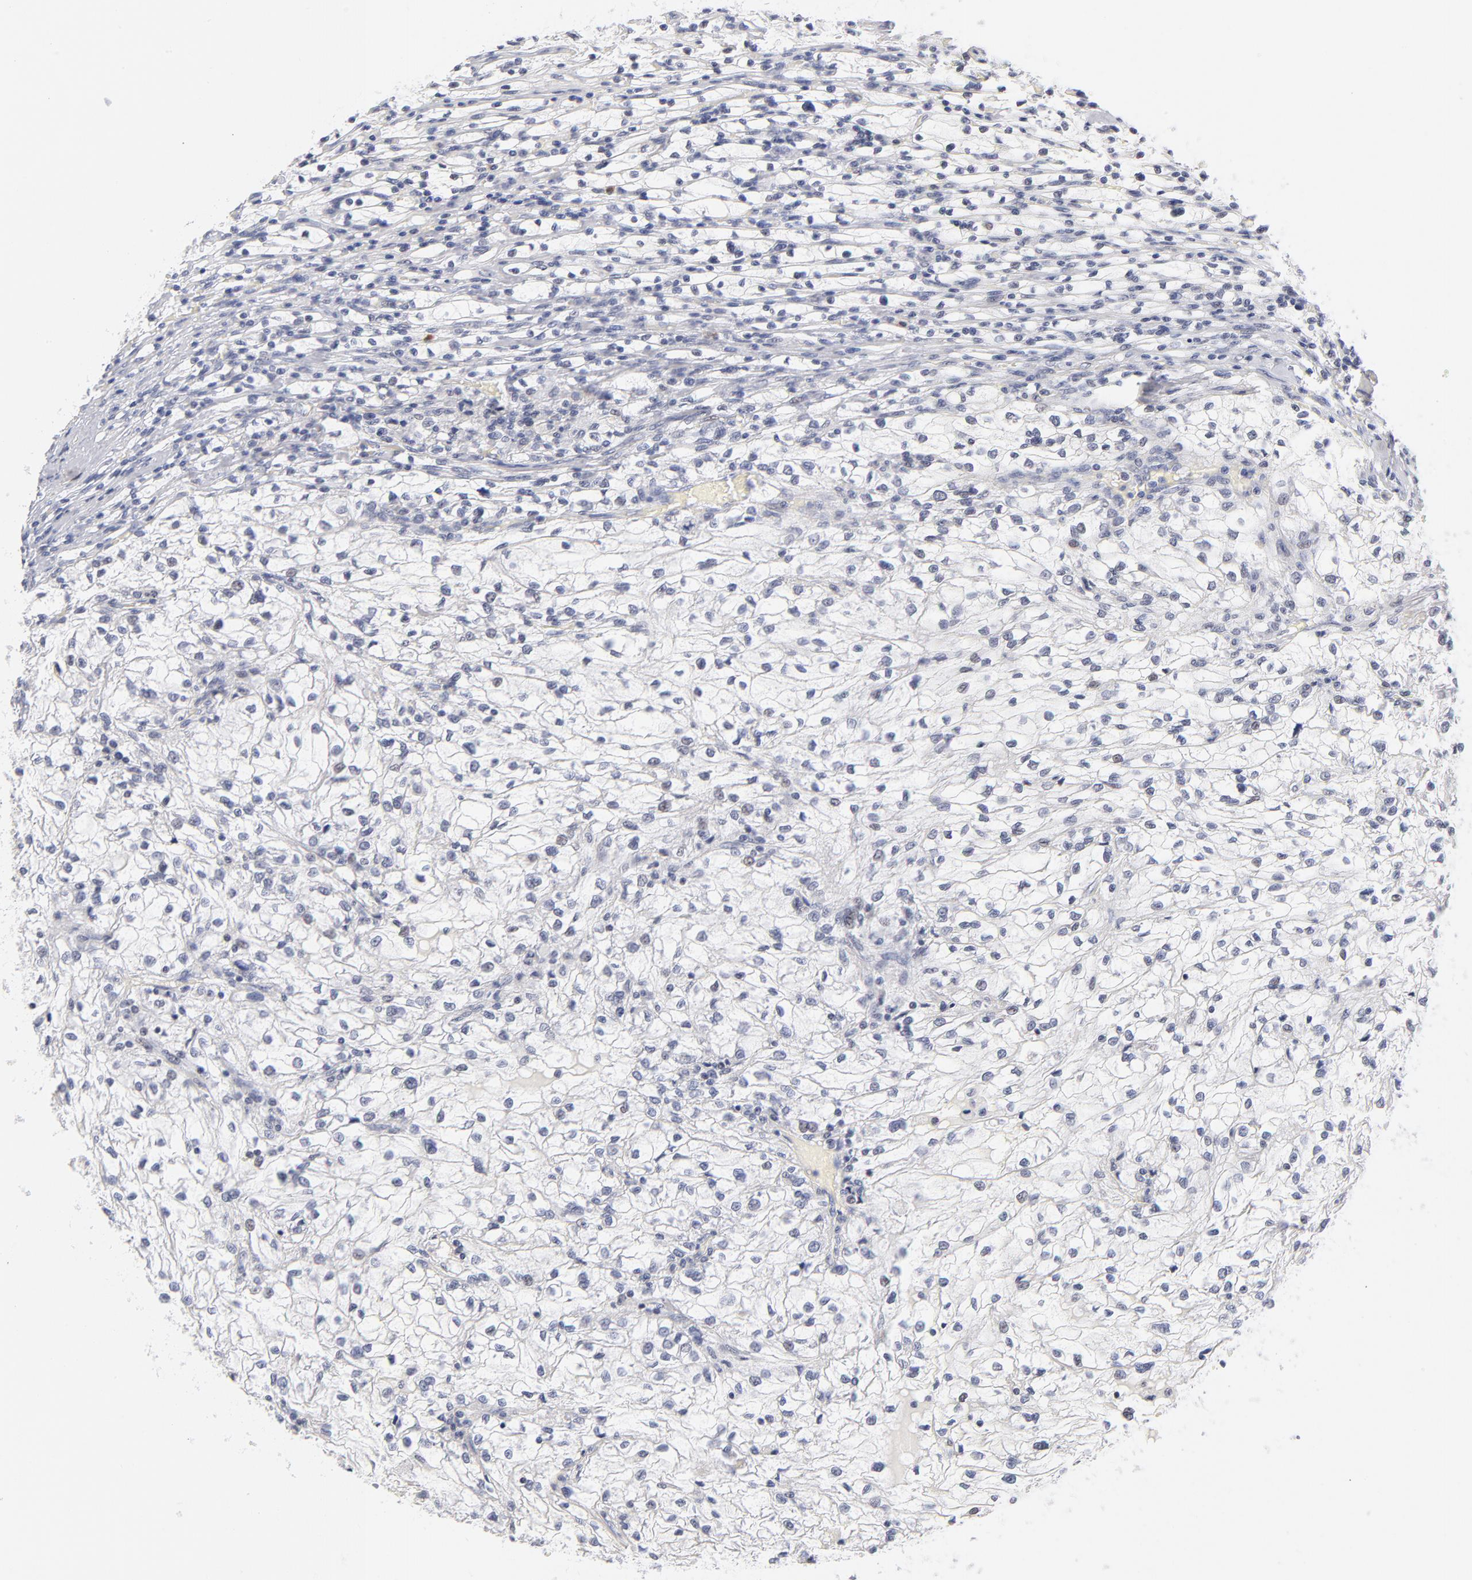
{"staining": {"intensity": "negative", "quantity": "none", "location": "none"}, "tissue": "renal cancer", "cell_type": "Tumor cells", "image_type": "cancer", "snomed": [{"axis": "morphology", "description": "Adenocarcinoma, NOS"}, {"axis": "topography", "description": "Kidney"}], "caption": "This is an immunohistochemistry image of renal adenocarcinoma. There is no expression in tumor cells.", "gene": "KHNYN", "patient": {"sex": "female", "age": 83}}